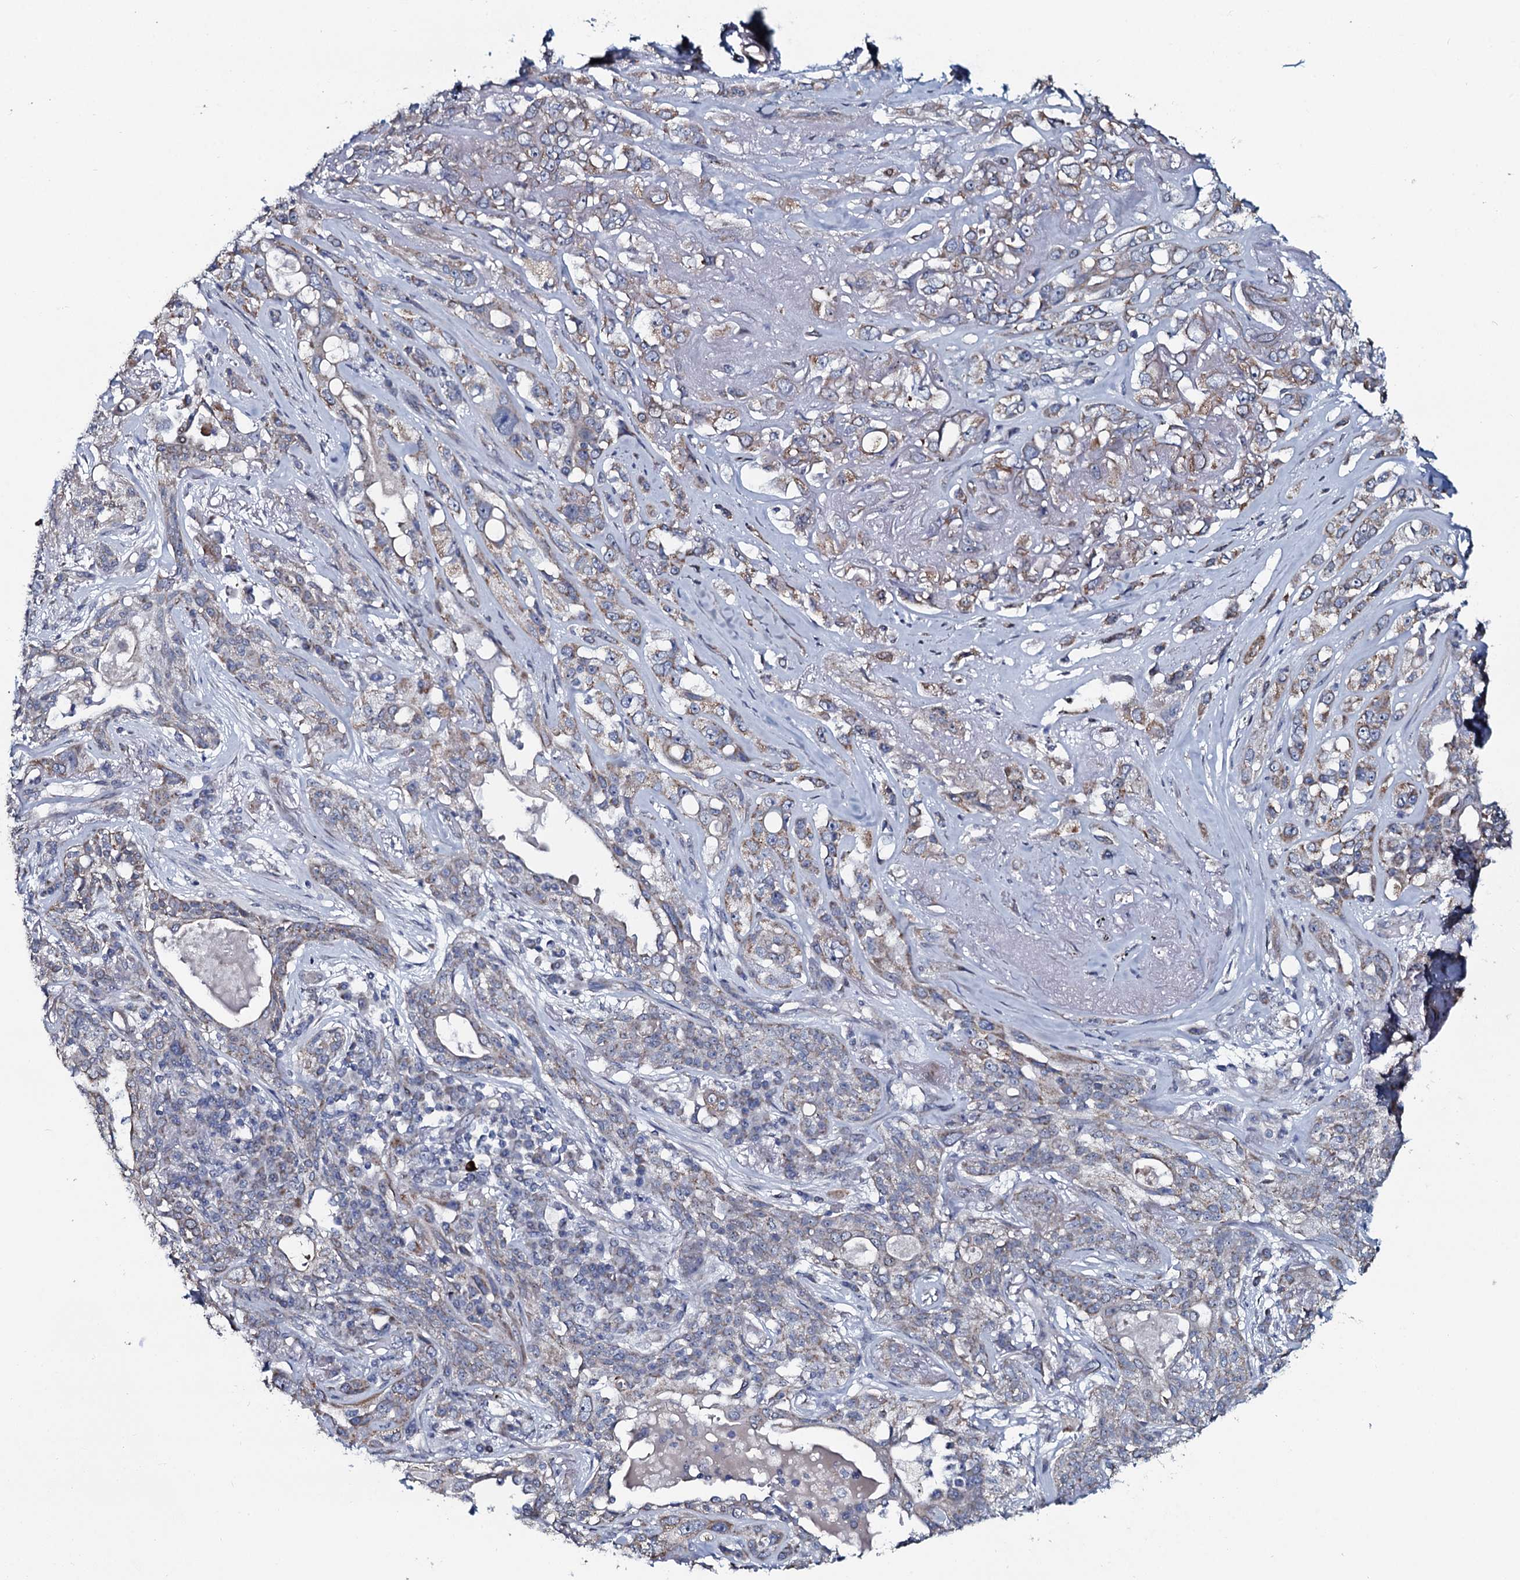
{"staining": {"intensity": "weak", "quantity": "<25%", "location": "cytoplasmic/membranous"}, "tissue": "lung cancer", "cell_type": "Tumor cells", "image_type": "cancer", "snomed": [{"axis": "morphology", "description": "Squamous cell carcinoma, NOS"}, {"axis": "topography", "description": "Lung"}], "caption": "An image of lung squamous cell carcinoma stained for a protein shows no brown staining in tumor cells.", "gene": "KCTD4", "patient": {"sex": "female", "age": 70}}